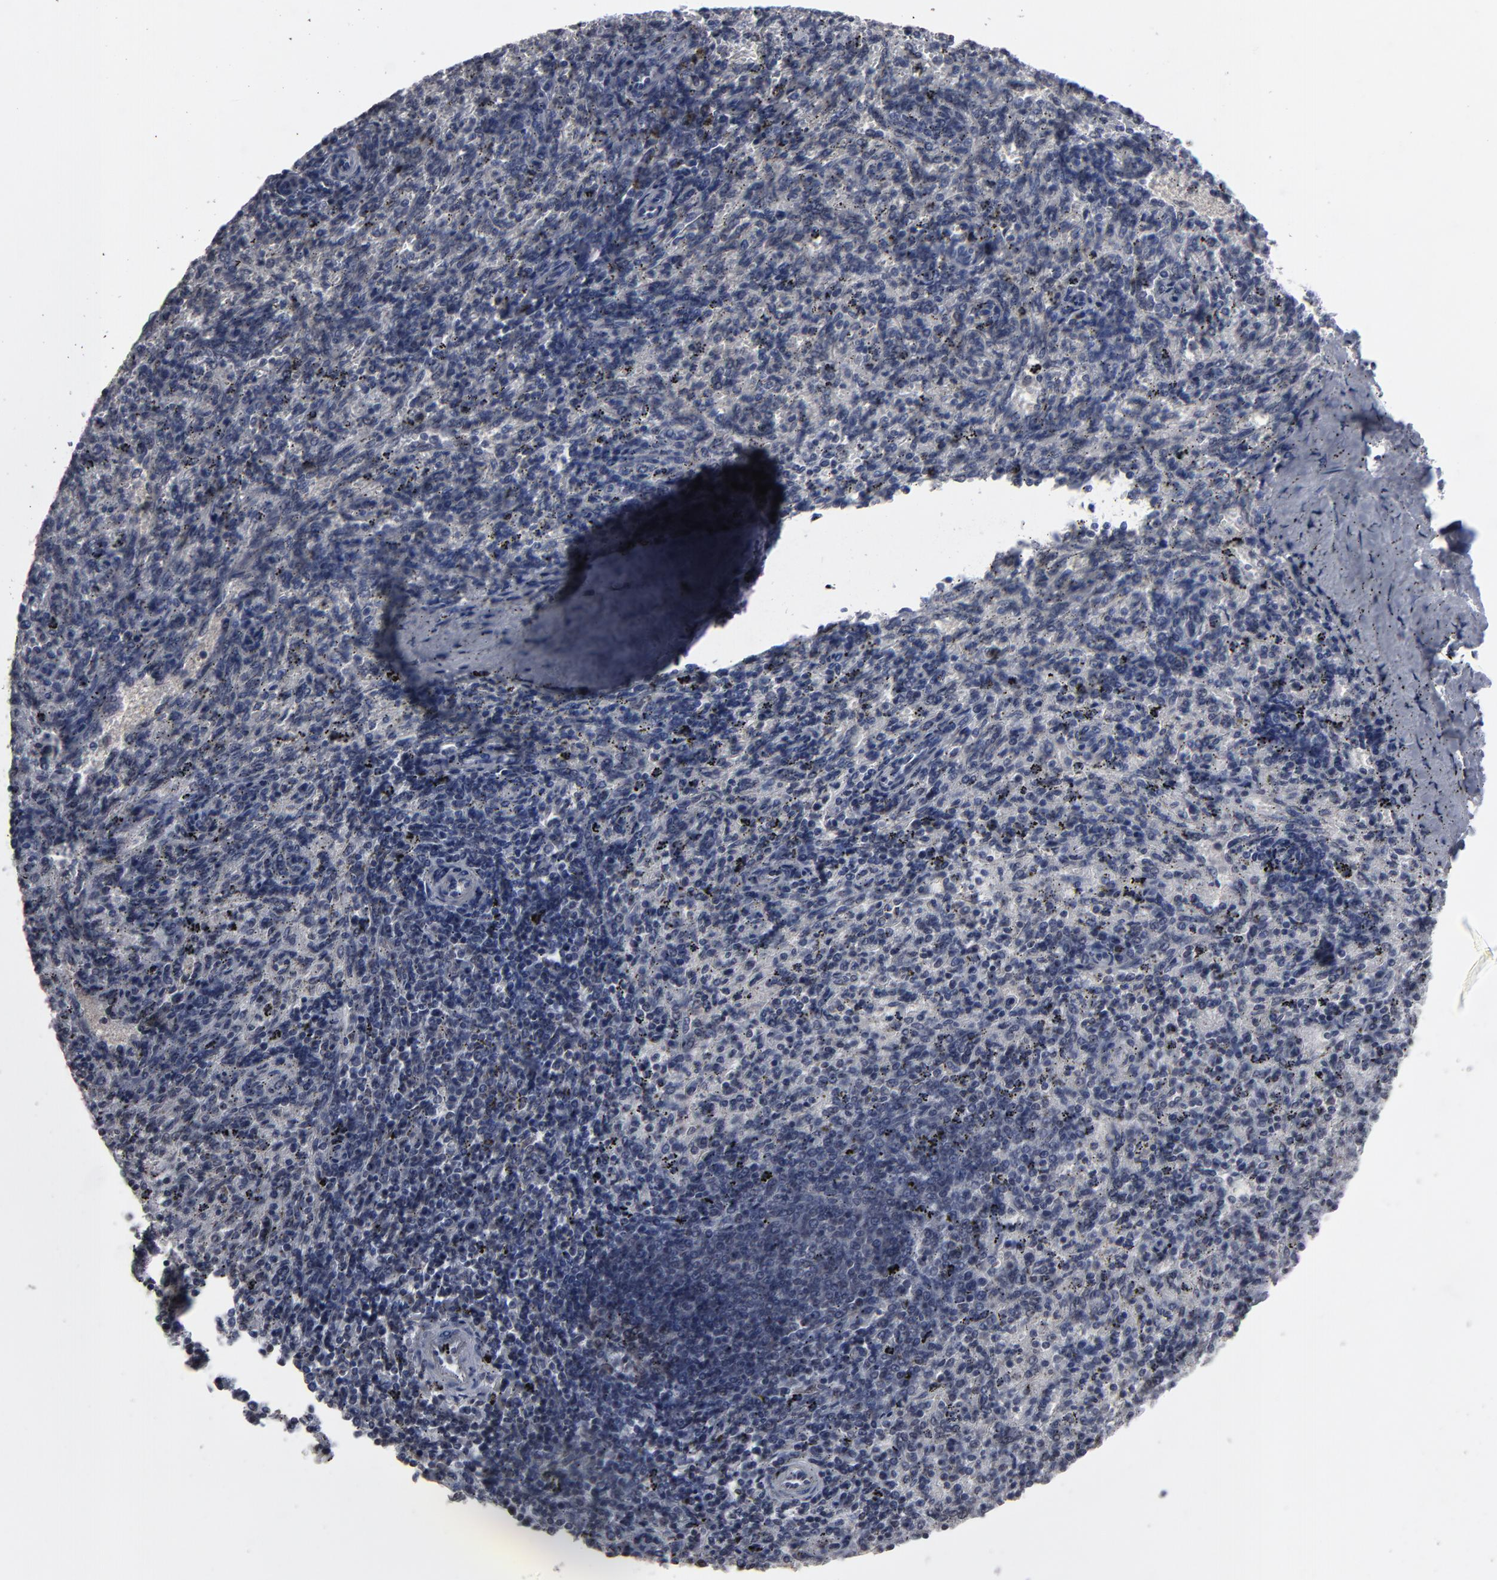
{"staining": {"intensity": "negative", "quantity": "none", "location": "none"}, "tissue": "spleen", "cell_type": "Cells in red pulp", "image_type": "normal", "snomed": [{"axis": "morphology", "description": "Normal tissue, NOS"}, {"axis": "topography", "description": "Spleen"}], "caption": "This is an immunohistochemistry (IHC) photomicrograph of normal spleen. There is no staining in cells in red pulp.", "gene": "SSRP1", "patient": {"sex": "female", "age": 10}}